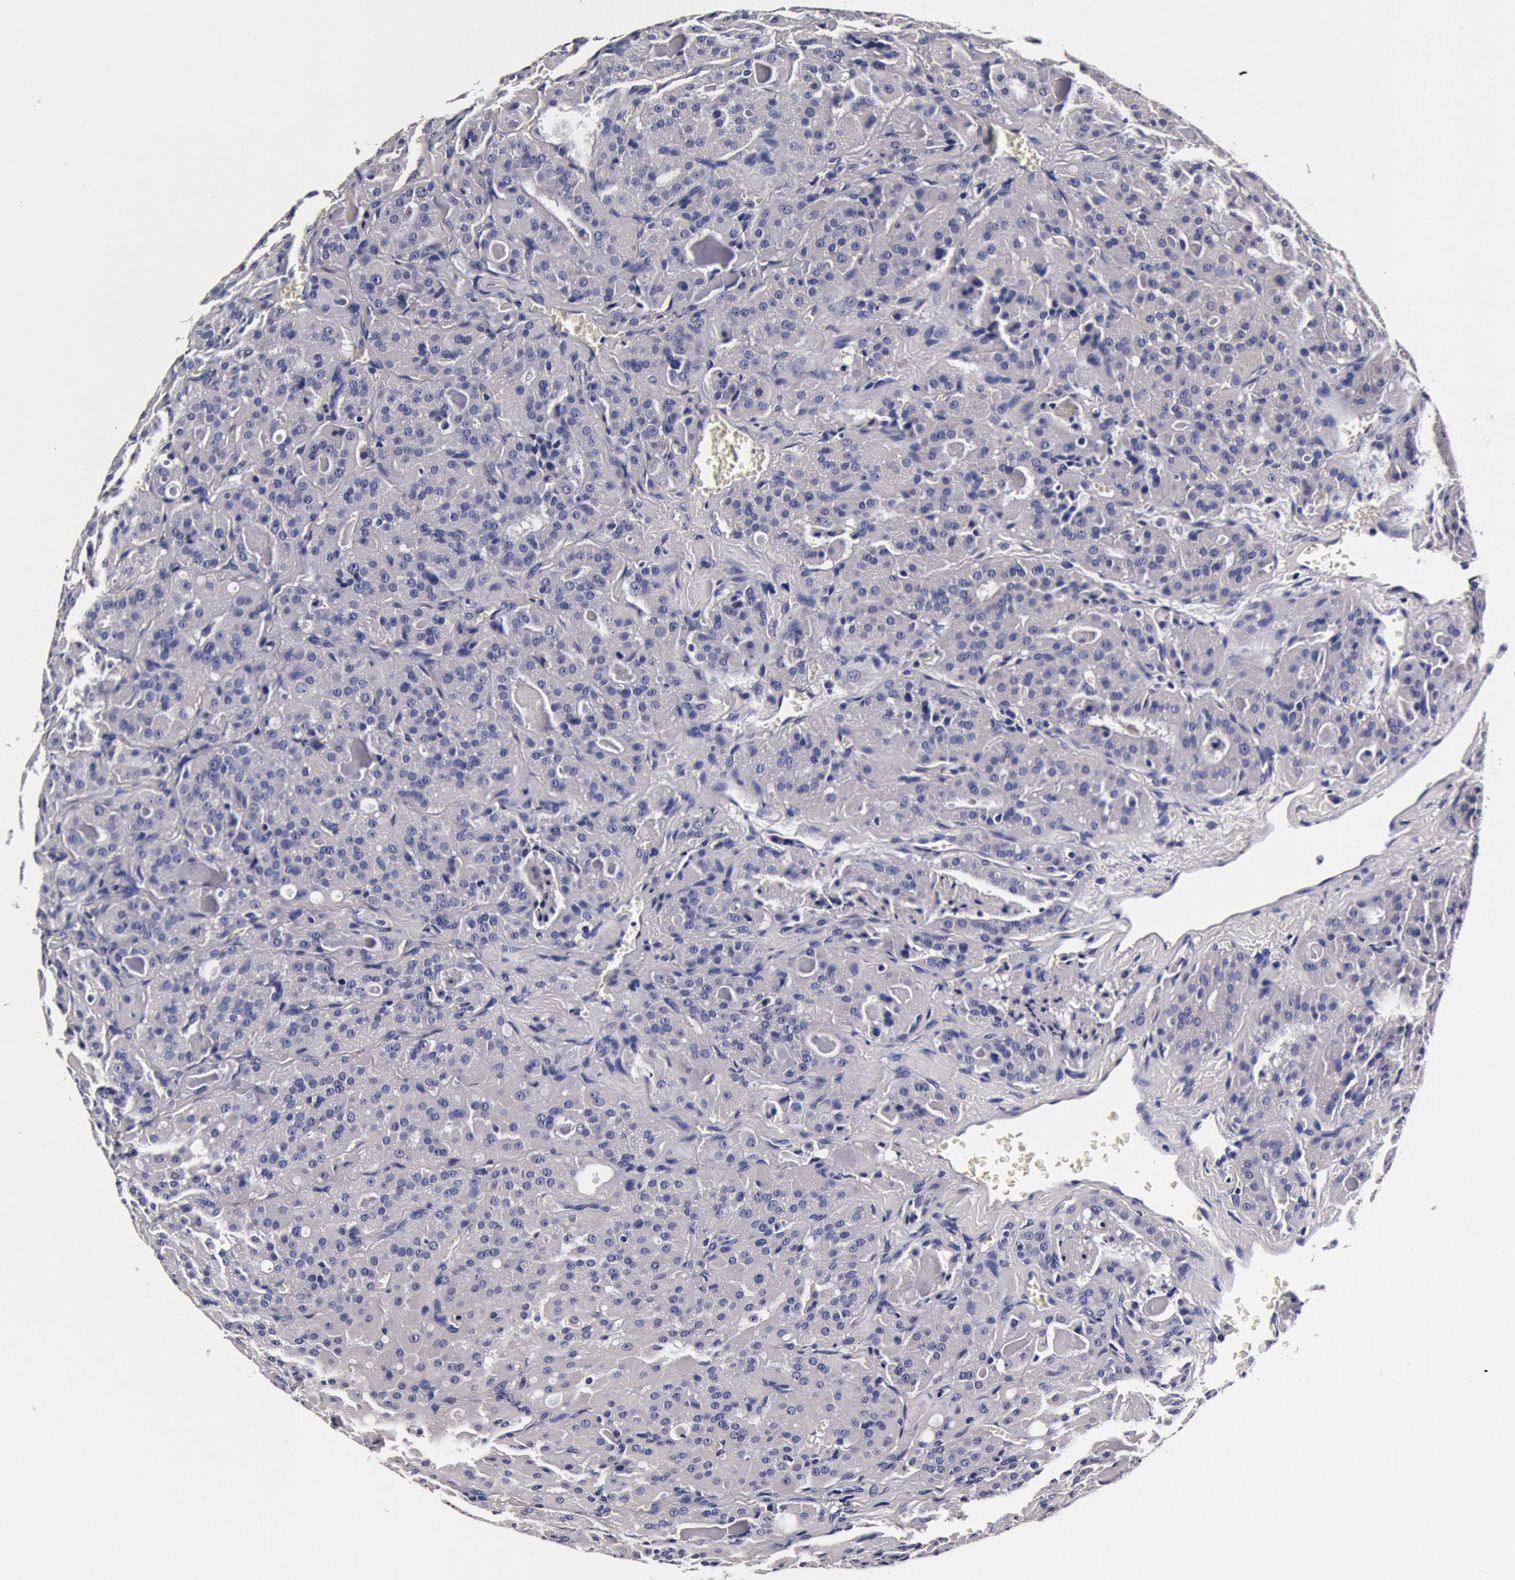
{"staining": {"intensity": "negative", "quantity": "none", "location": "none"}, "tissue": "thyroid cancer", "cell_type": "Tumor cells", "image_type": "cancer", "snomed": [{"axis": "morphology", "description": "Carcinoma, NOS"}, {"axis": "topography", "description": "Thyroid gland"}], "caption": "The IHC micrograph has no significant expression in tumor cells of thyroid carcinoma tissue. (DAB (3,3'-diaminobenzidine) immunohistochemistry (IHC) with hematoxylin counter stain).", "gene": "CCDC22", "patient": {"sex": "male", "age": 76}}